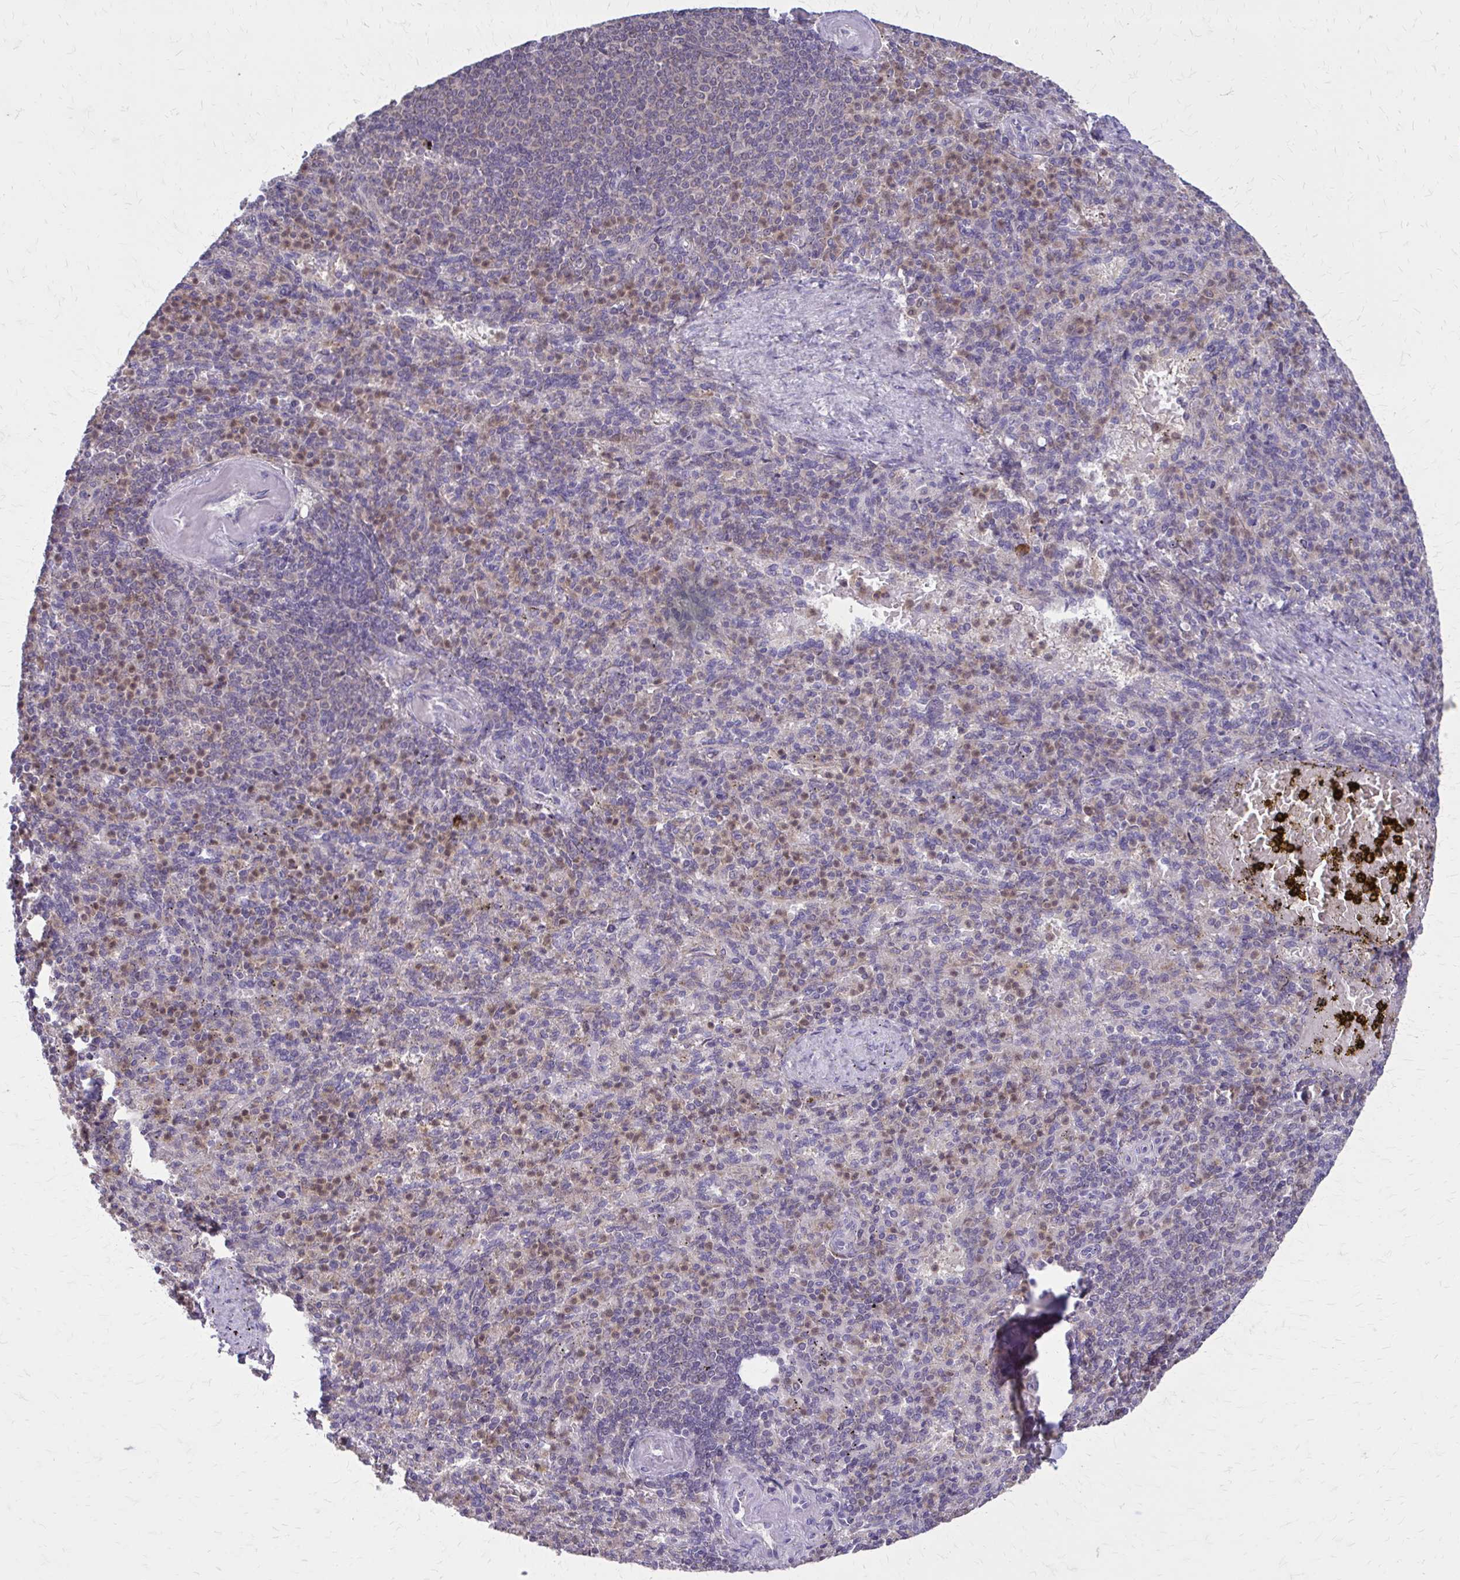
{"staining": {"intensity": "strong", "quantity": "25%-75%", "location": "cytoplasmic/membranous"}, "tissue": "spleen", "cell_type": "Cells in red pulp", "image_type": "normal", "snomed": [{"axis": "morphology", "description": "Normal tissue, NOS"}, {"axis": "topography", "description": "Spleen"}], "caption": "This photomicrograph exhibits immunohistochemistry (IHC) staining of benign spleen, with high strong cytoplasmic/membranous staining in about 25%-75% of cells in red pulp.", "gene": "NRBF2", "patient": {"sex": "female", "age": 74}}